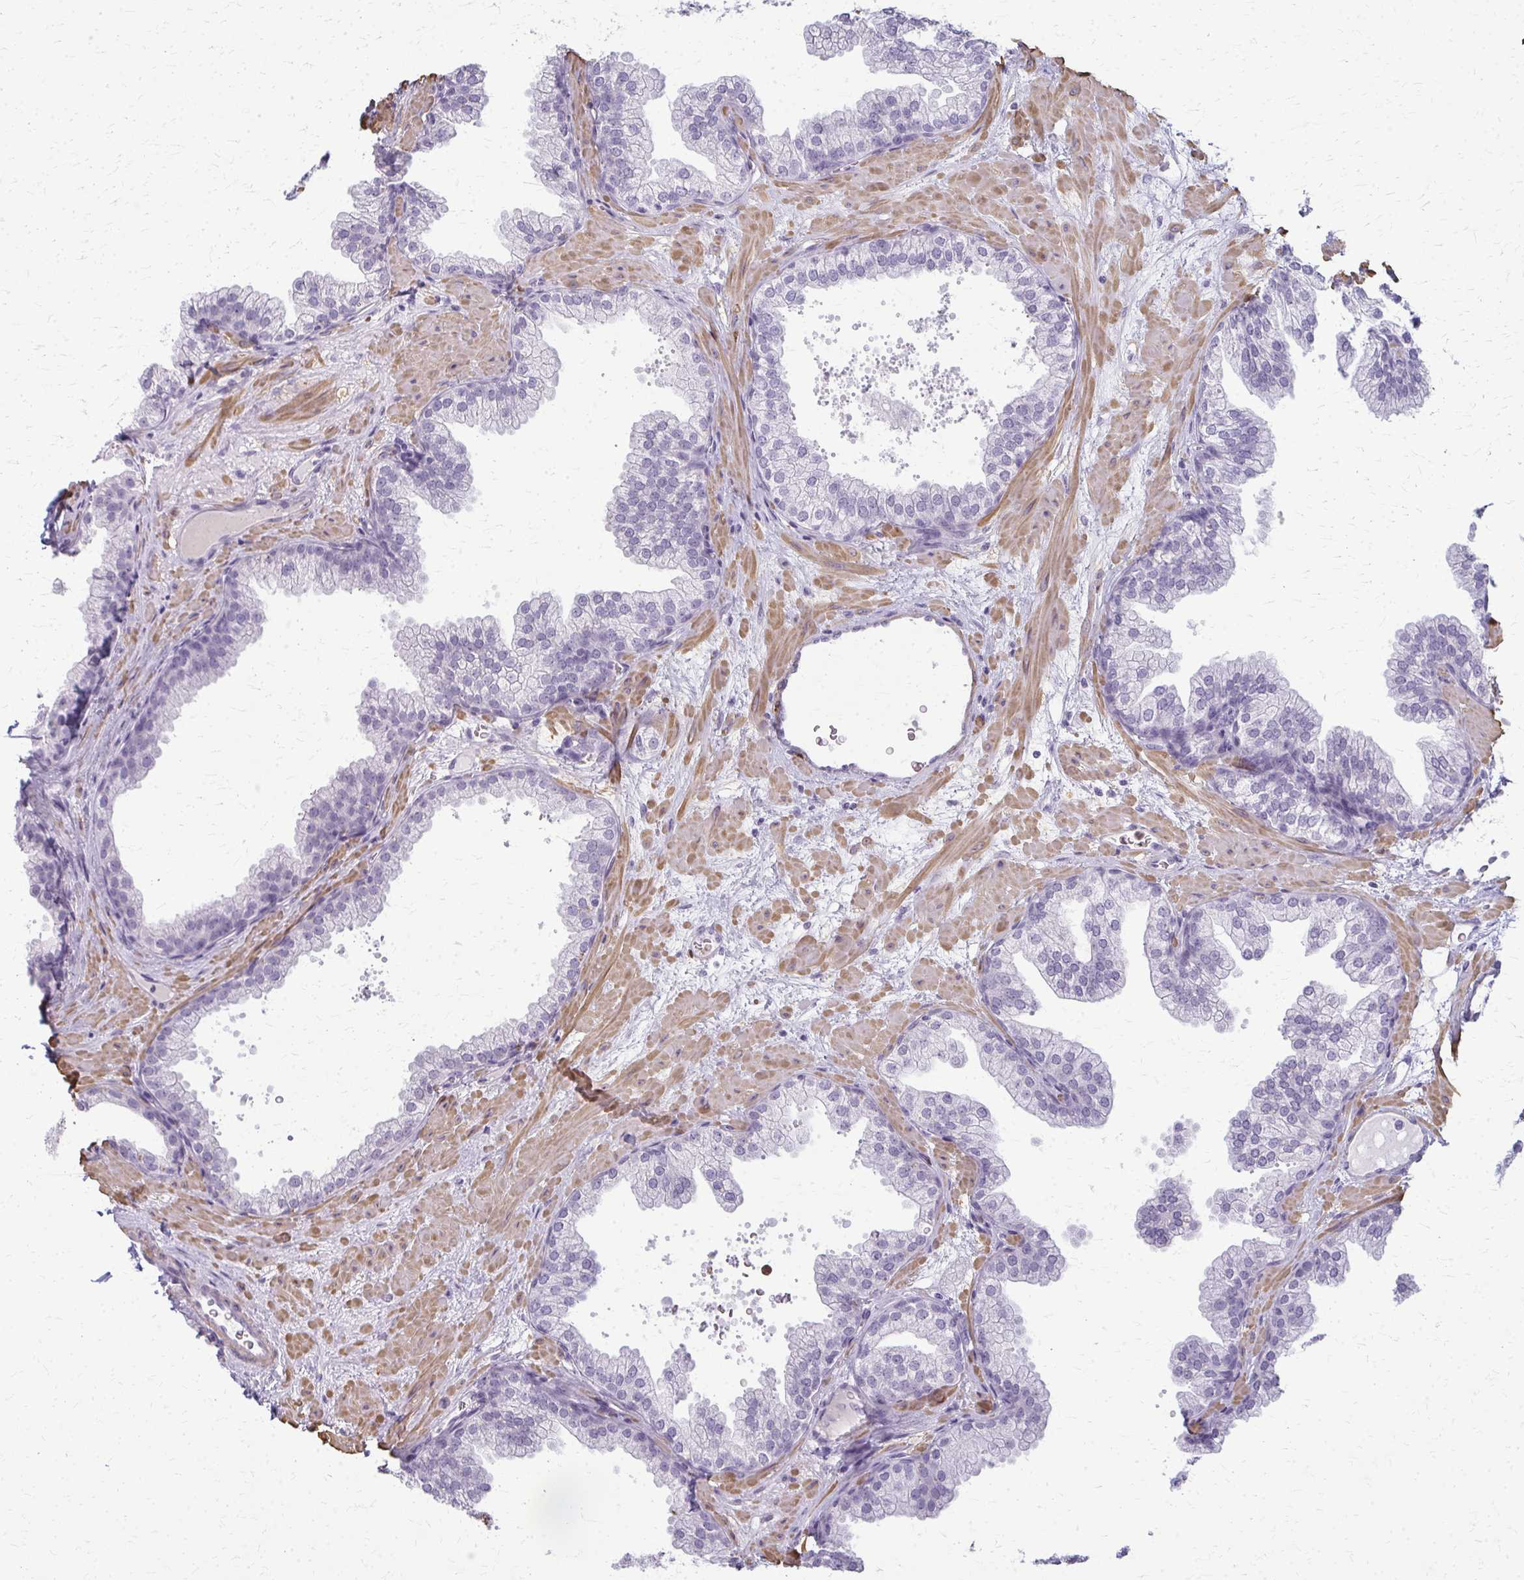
{"staining": {"intensity": "negative", "quantity": "none", "location": "none"}, "tissue": "prostate", "cell_type": "Glandular cells", "image_type": "normal", "snomed": [{"axis": "morphology", "description": "Normal tissue, NOS"}, {"axis": "topography", "description": "Prostate"}], "caption": "DAB (3,3'-diaminobenzidine) immunohistochemical staining of normal prostate exhibits no significant expression in glandular cells. (Brightfield microscopy of DAB (3,3'-diaminobenzidine) immunohistochemistry (IHC) at high magnification).", "gene": "CA3", "patient": {"sex": "male", "age": 37}}